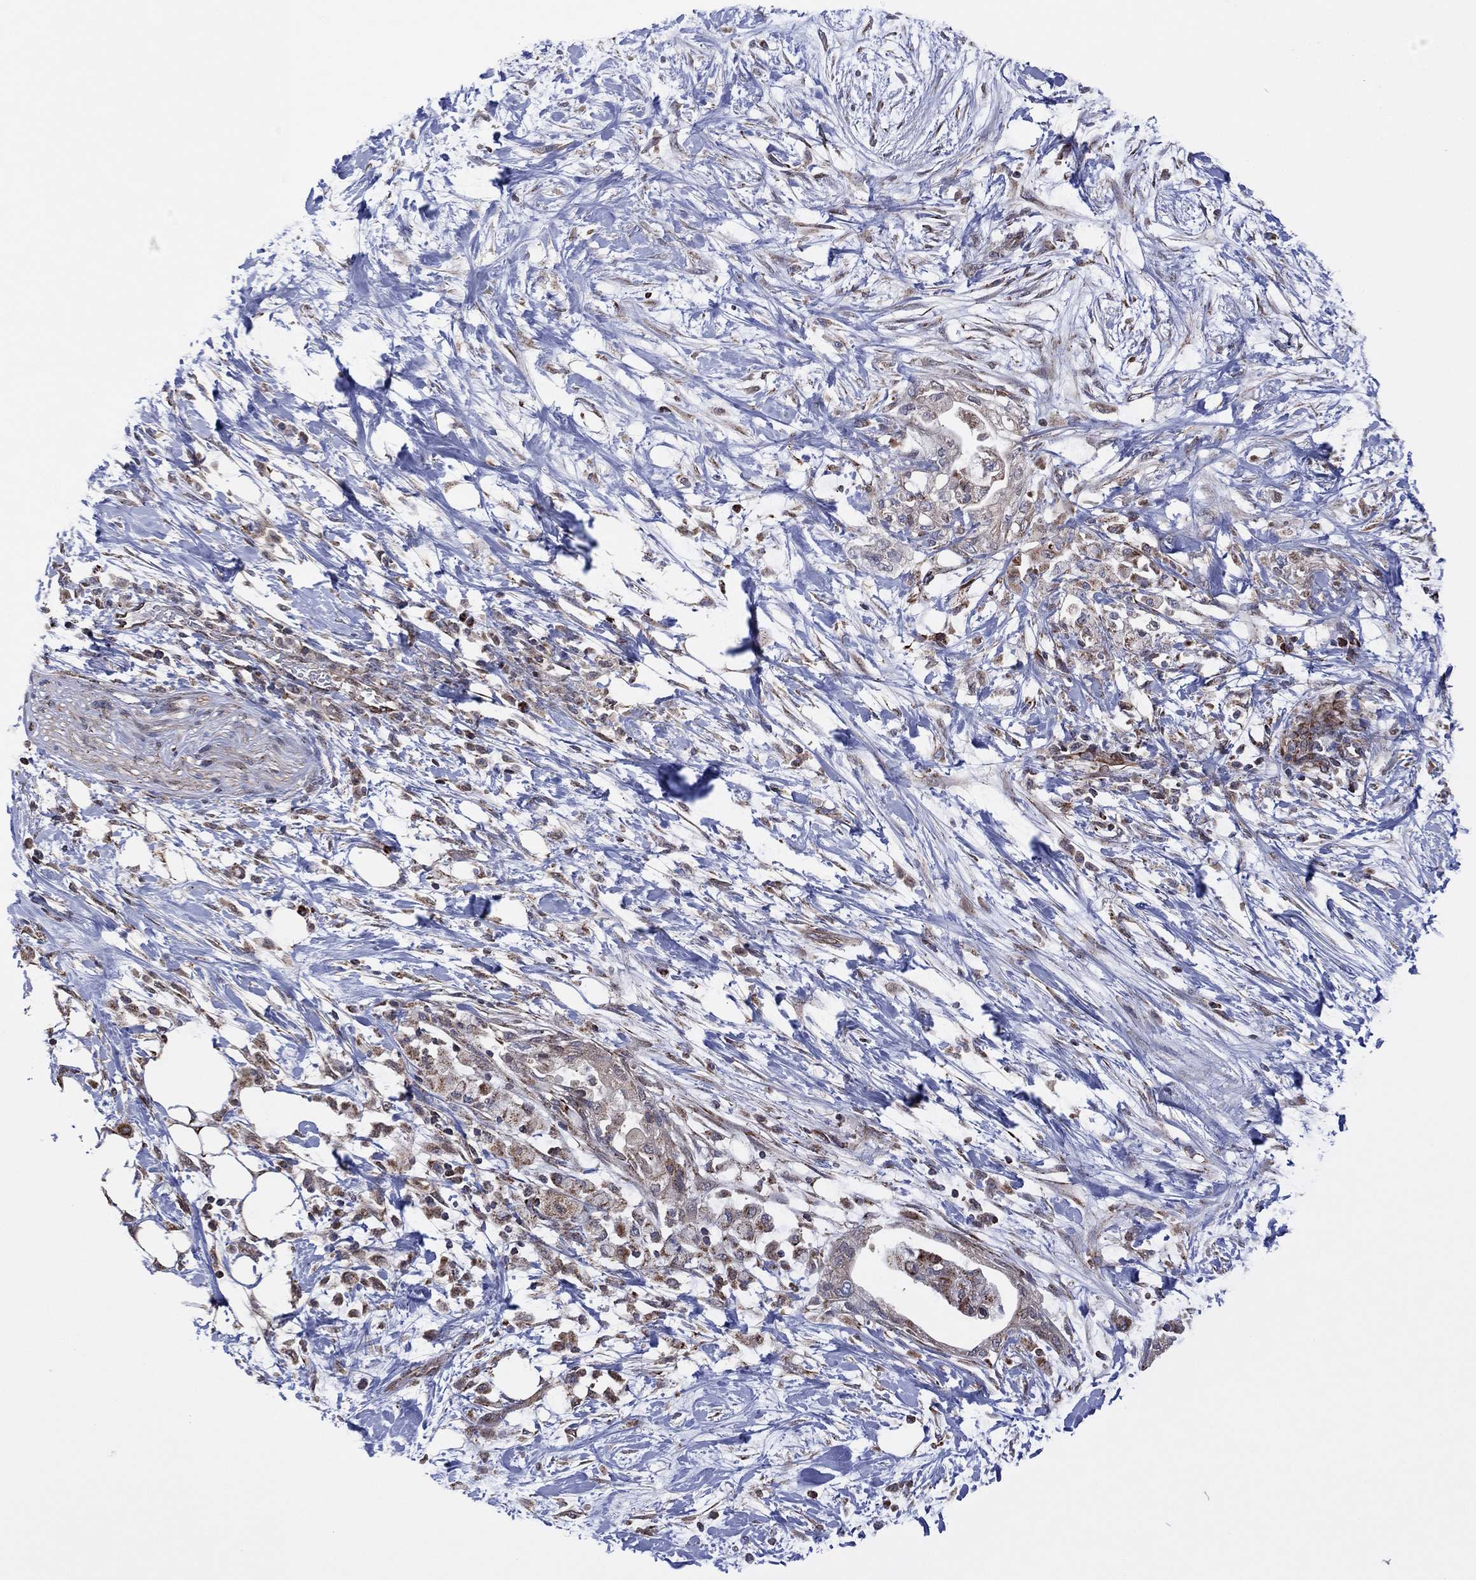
{"staining": {"intensity": "weak", "quantity": "<25%", "location": "cytoplasmic/membranous"}, "tissue": "pancreatic cancer", "cell_type": "Tumor cells", "image_type": "cancer", "snomed": [{"axis": "morphology", "description": "Normal tissue, NOS"}, {"axis": "morphology", "description": "Adenocarcinoma, NOS"}, {"axis": "topography", "description": "Pancreas"}, {"axis": "topography", "description": "Duodenum"}], "caption": "There is no significant positivity in tumor cells of pancreatic adenocarcinoma.", "gene": "PIDD1", "patient": {"sex": "female", "age": 60}}